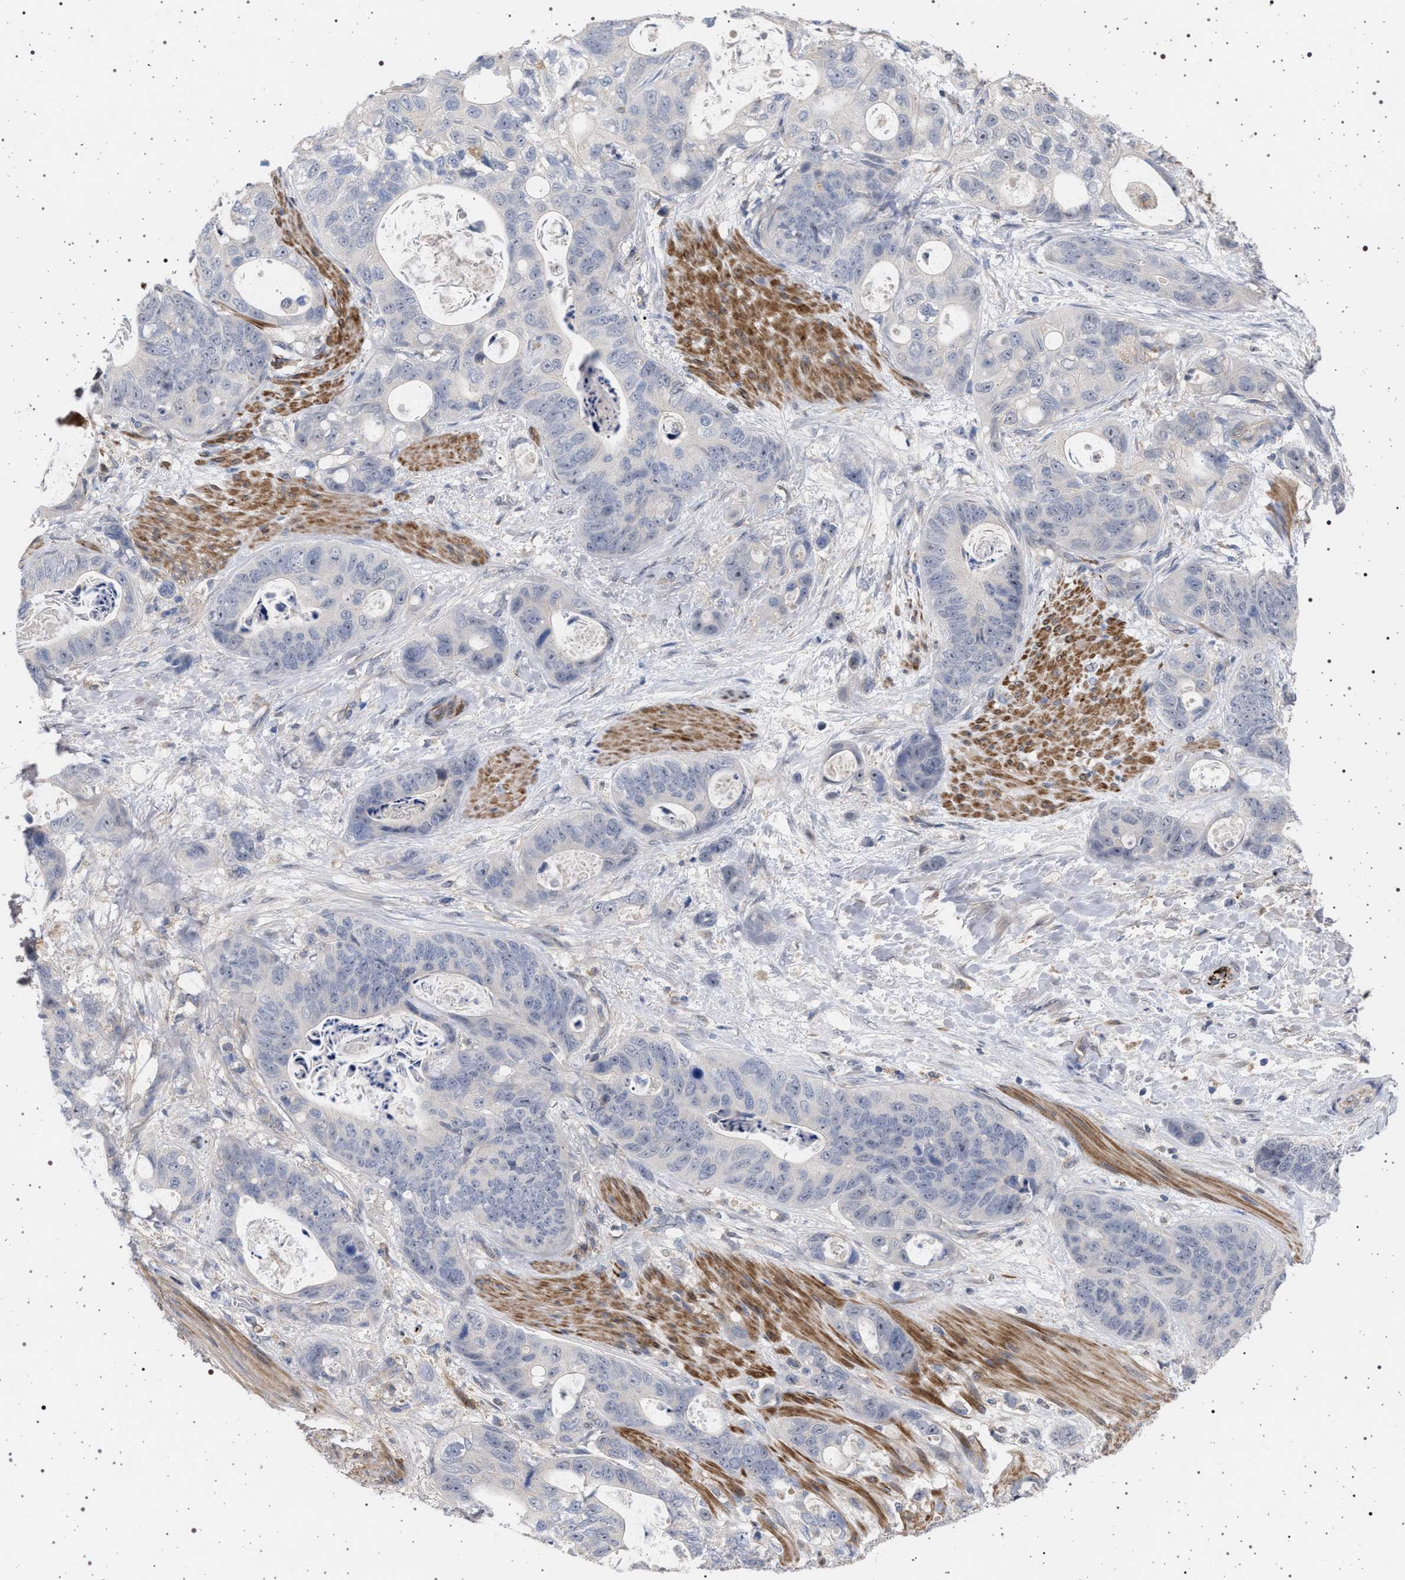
{"staining": {"intensity": "negative", "quantity": "none", "location": "none"}, "tissue": "stomach cancer", "cell_type": "Tumor cells", "image_type": "cancer", "snomed": [{"axis": "morphology", "description": "Normal tissue, NOS"}, {"axis": "morphology", "description": "Adenocarcinoma, NOS"}, {"axis": "topography", "description": "Stomach"}], "caption": "High power microscopy histopathology image of an IHC image of adenocarcinoma (stomach), revealing no significant staining in tumor cells.", "gene": "RBM48", "patient": {"sex": "female", "age": 89}}